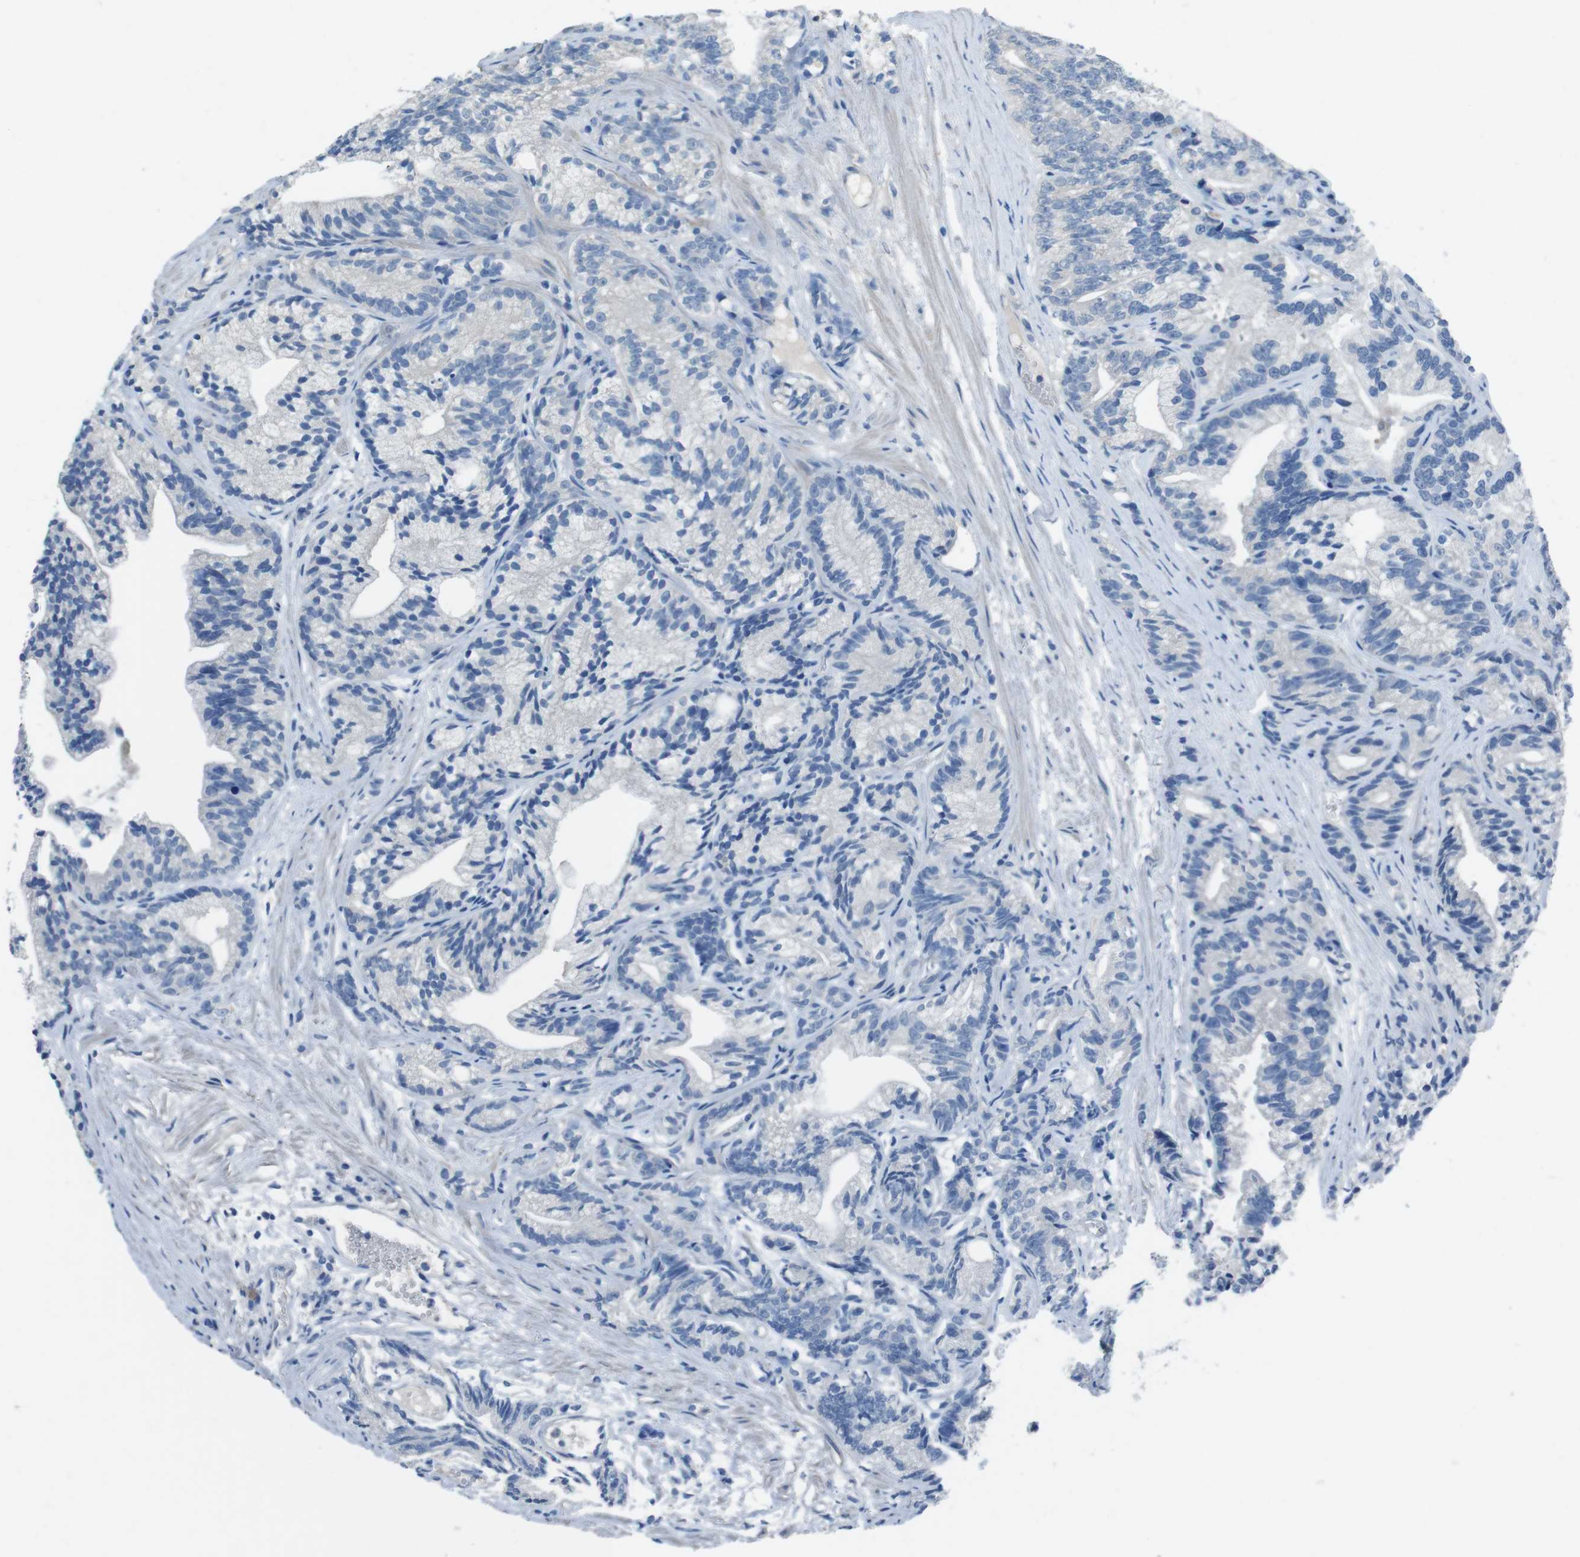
{"staining": {"intensity": "negative", "quantity": "none", "location": "none"}, "tissue": "prostate cancer", "cell_type": "Tumor cells", "image_type": "cancer", "snomed": [{"axis": "morphology", "description": "Adenocarcinoma, Low grade"}, {"axis": "topography", "description": "Prostate"}], "caption": "Photomicrograph shows no protein expression in tumor cells of prostate low-grade adenocarcinoma tissue. (DAB (3,3'-diaminobenzidine) immunohistochemistry with hematoxylin counter stain).", "gene": "CYP2C8", "patient": {"sex": "male", "age": 89}}